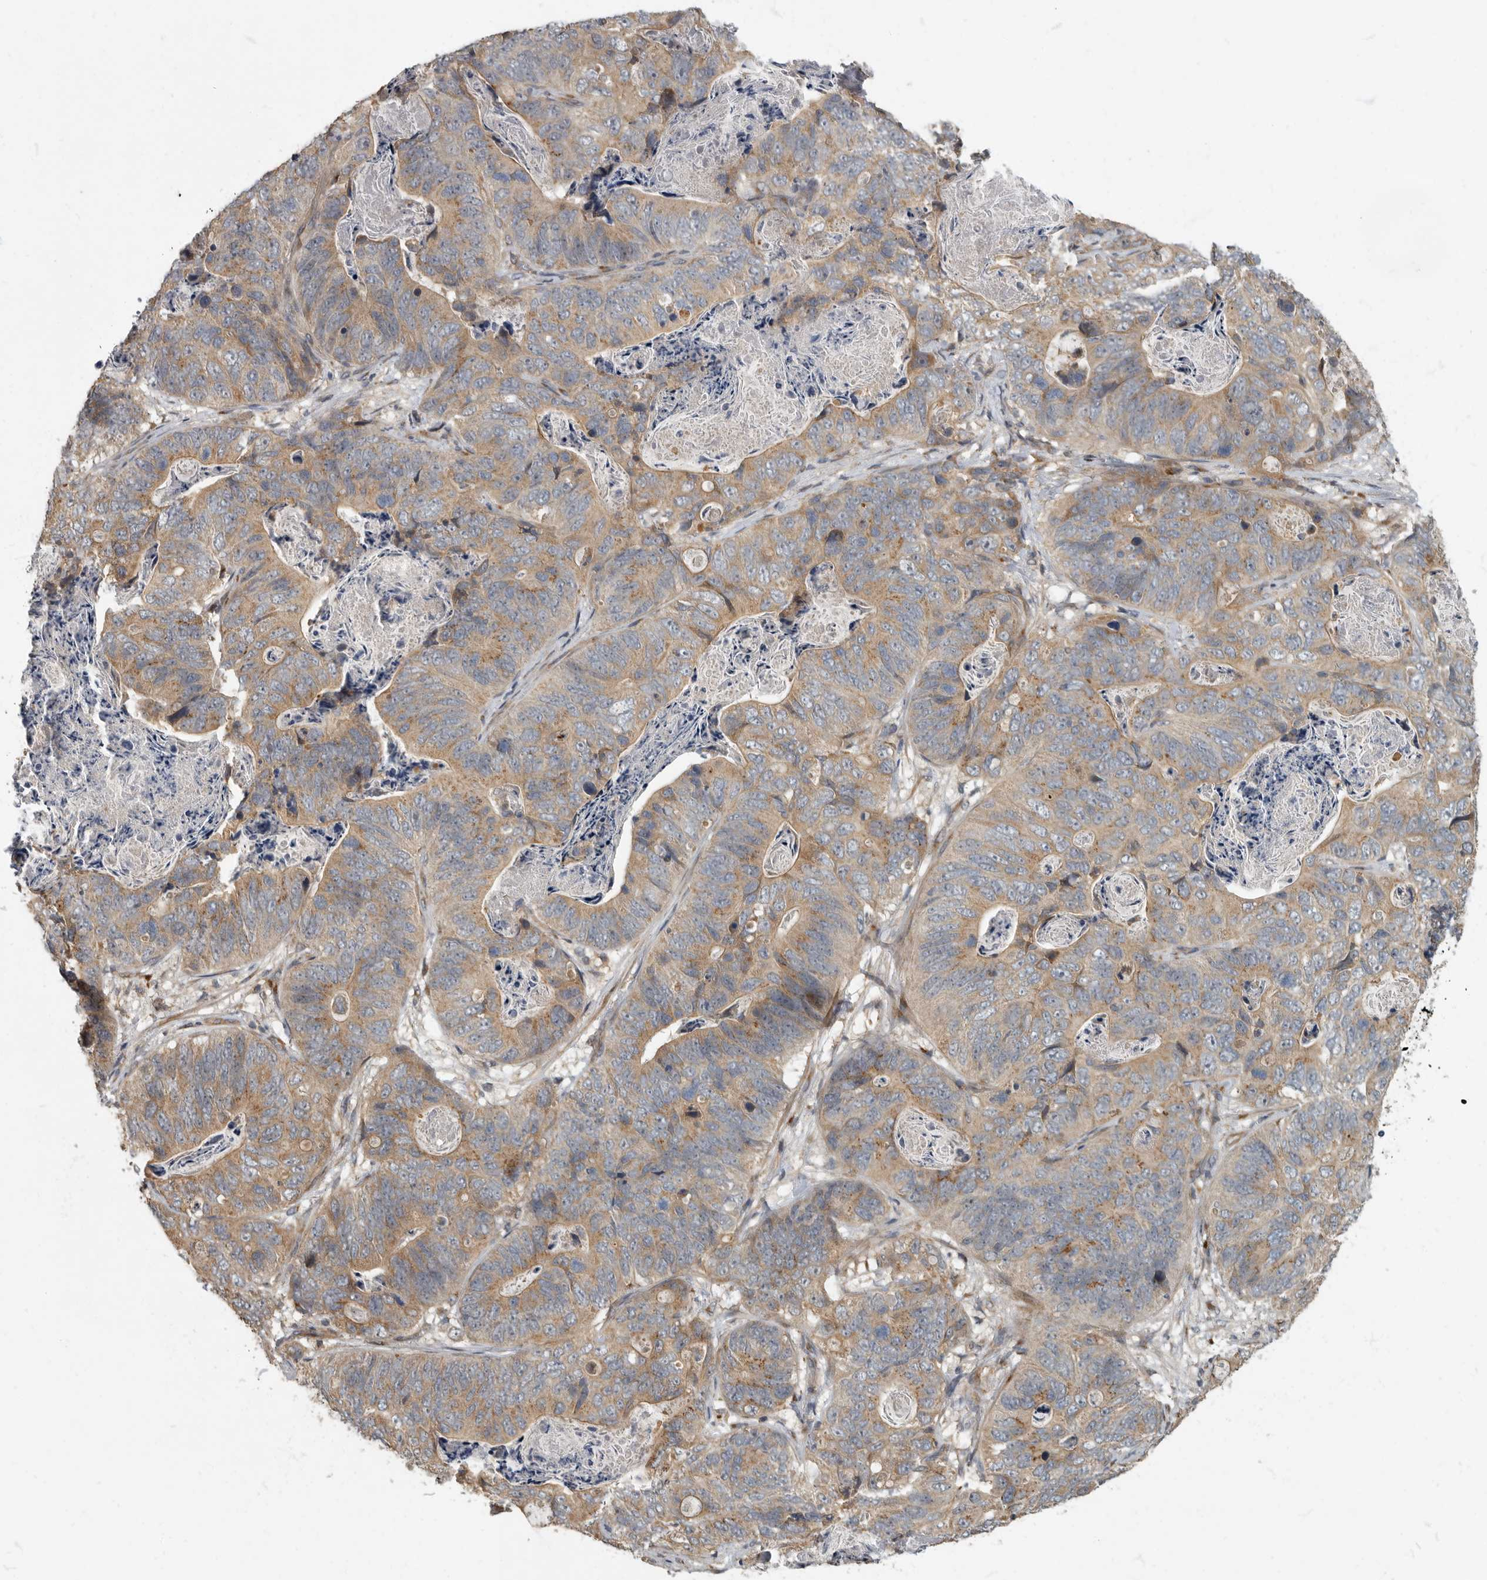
{"staining": {"intensity": "moderate", "quantity": ">75%", "location": "cytoplasmic/membranous"}, "tissue": "stomach cancer", "cell_type": "Tumor cells", "image_type": "cancer", "snomed": [{"axis": "morphology", "description": "Normal tissue, NOS"}, {"axis": "morphology", "description": "Adenocarcinoma, NOS"}, {"axis": "topography", "description": "Stomach"}], "caption": "Protein staining demonstrates moderate cytoplasmic/membranous expression in approximately >75% of tumor cells in stomach cancer (adenocarcinoma).", "gene": "IQCK", "patient": {"sex": "female", "age": 89}}